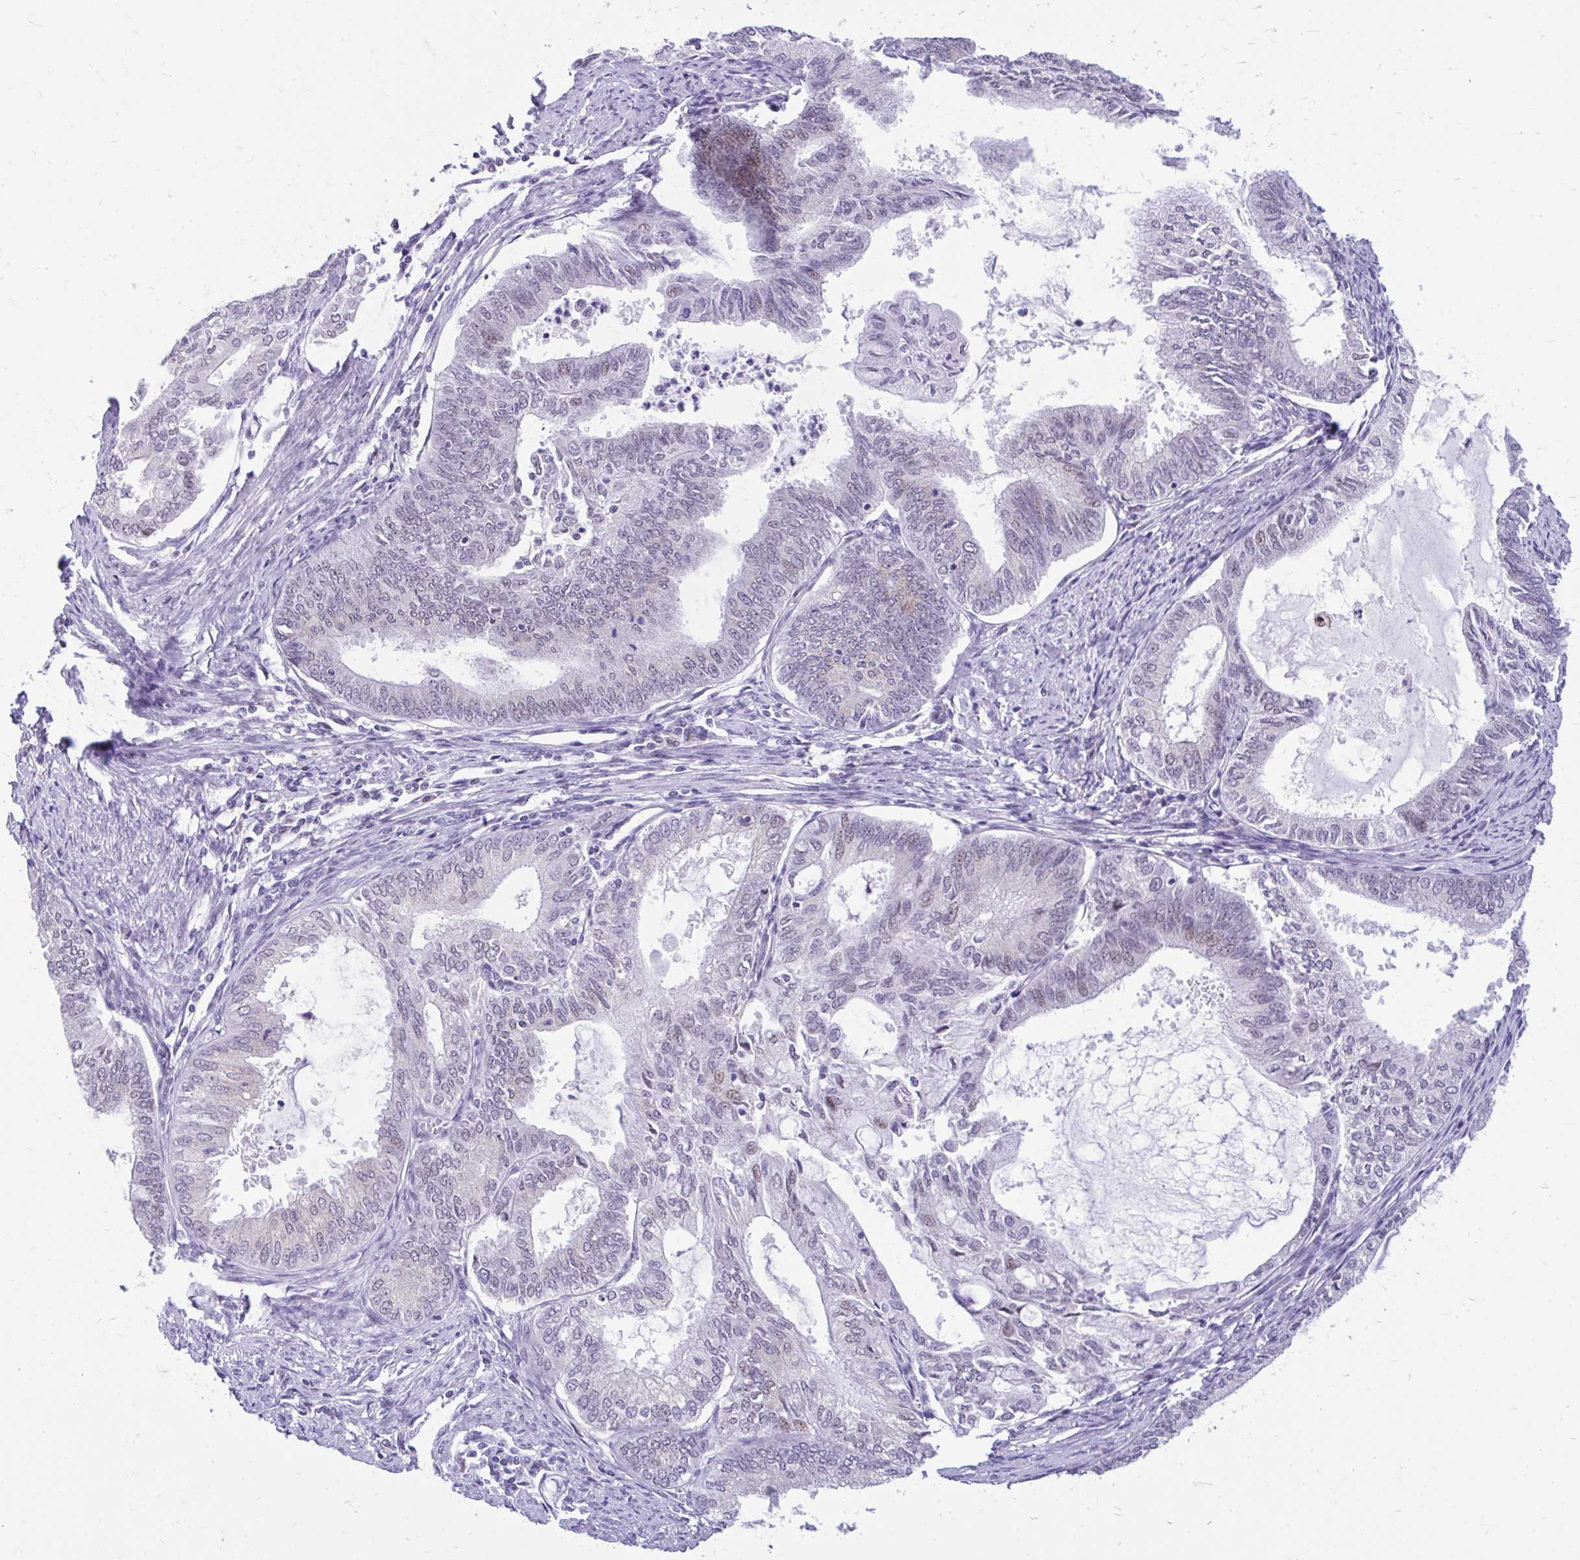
{"staining": {"intensity": "moderate", "quantity": "<25%", "location": "cytoplasmic/membranous,nuclear"}, "tissue": "endometrial cancer", "cell_type": "Tumor cells", "image_type": "cancer", "snomed": [{"axis": "morphology", "description": "Adenocarcinoma, NOS"}, {"axis": "topography", "description": "Endometrium"}], "caption": "Approximately <25% of tumor cells in human endometrial cancer (adenocarcinoma) demonstrate moderate cytoplasmic/membranous and nuclear protein positivity as visualized by brown immunohistochemical staining.", "gene": "GLB1L2", "patient": {"sex": "female", "age": 86}}